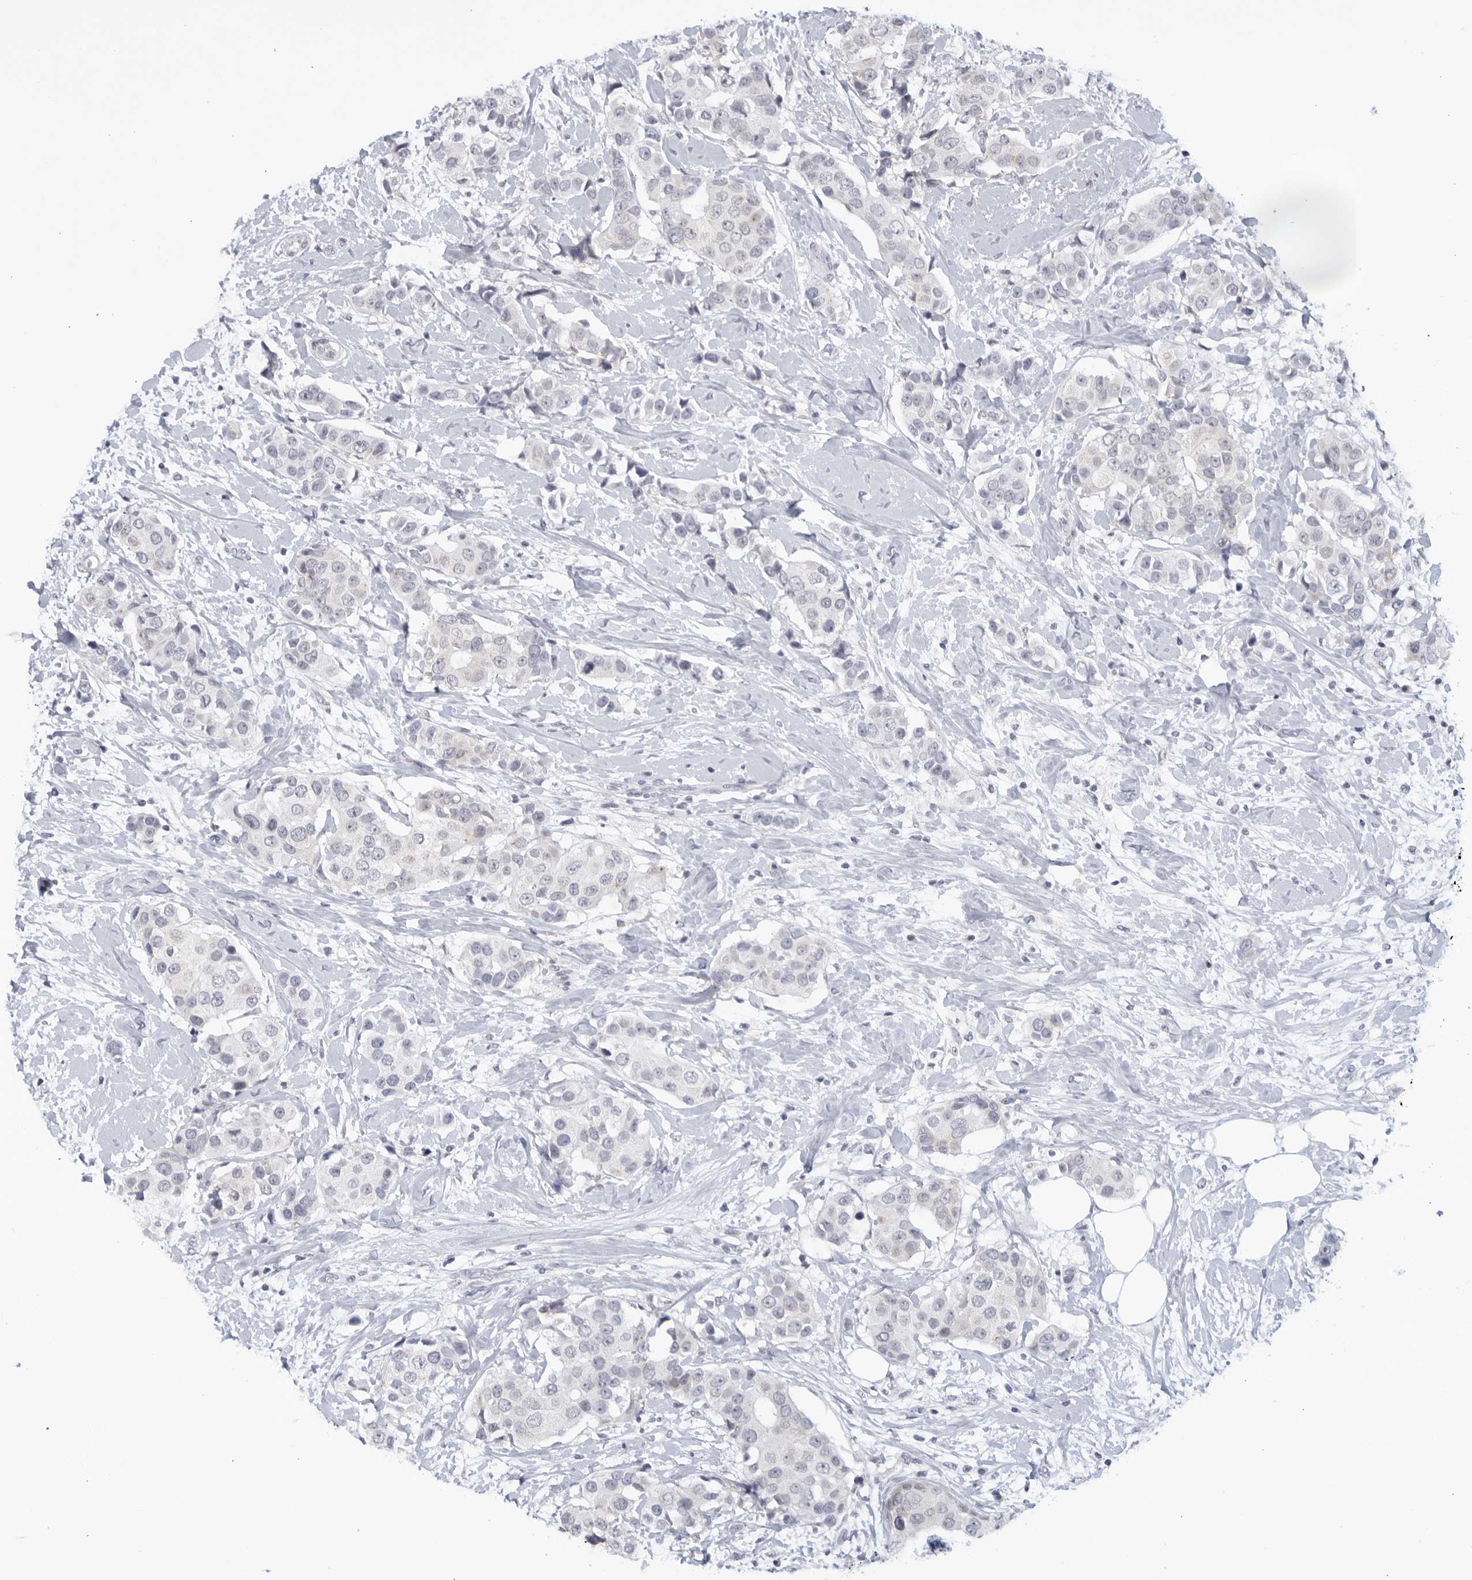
{"staining": {"intensity": "negative", "quantity": "none", "location": "none"}, "tissue": "breast cancer", "cell_type": "Tumor cells", "image_type": "cancer", "snomed": [{"axis": "morphology", "description": "Normal tissue, NOS"}, {"axis": "morphology", "description": "Duct carcinoma"}, {"axis": "topography", "description": "Breast"}], "caption": "The immunohistochemistry histopathology image has no significant staining in tumor cells of breast cancer tissue.", "gene": "WDTC1", "patient": {"sex": "female", "age": 39}}